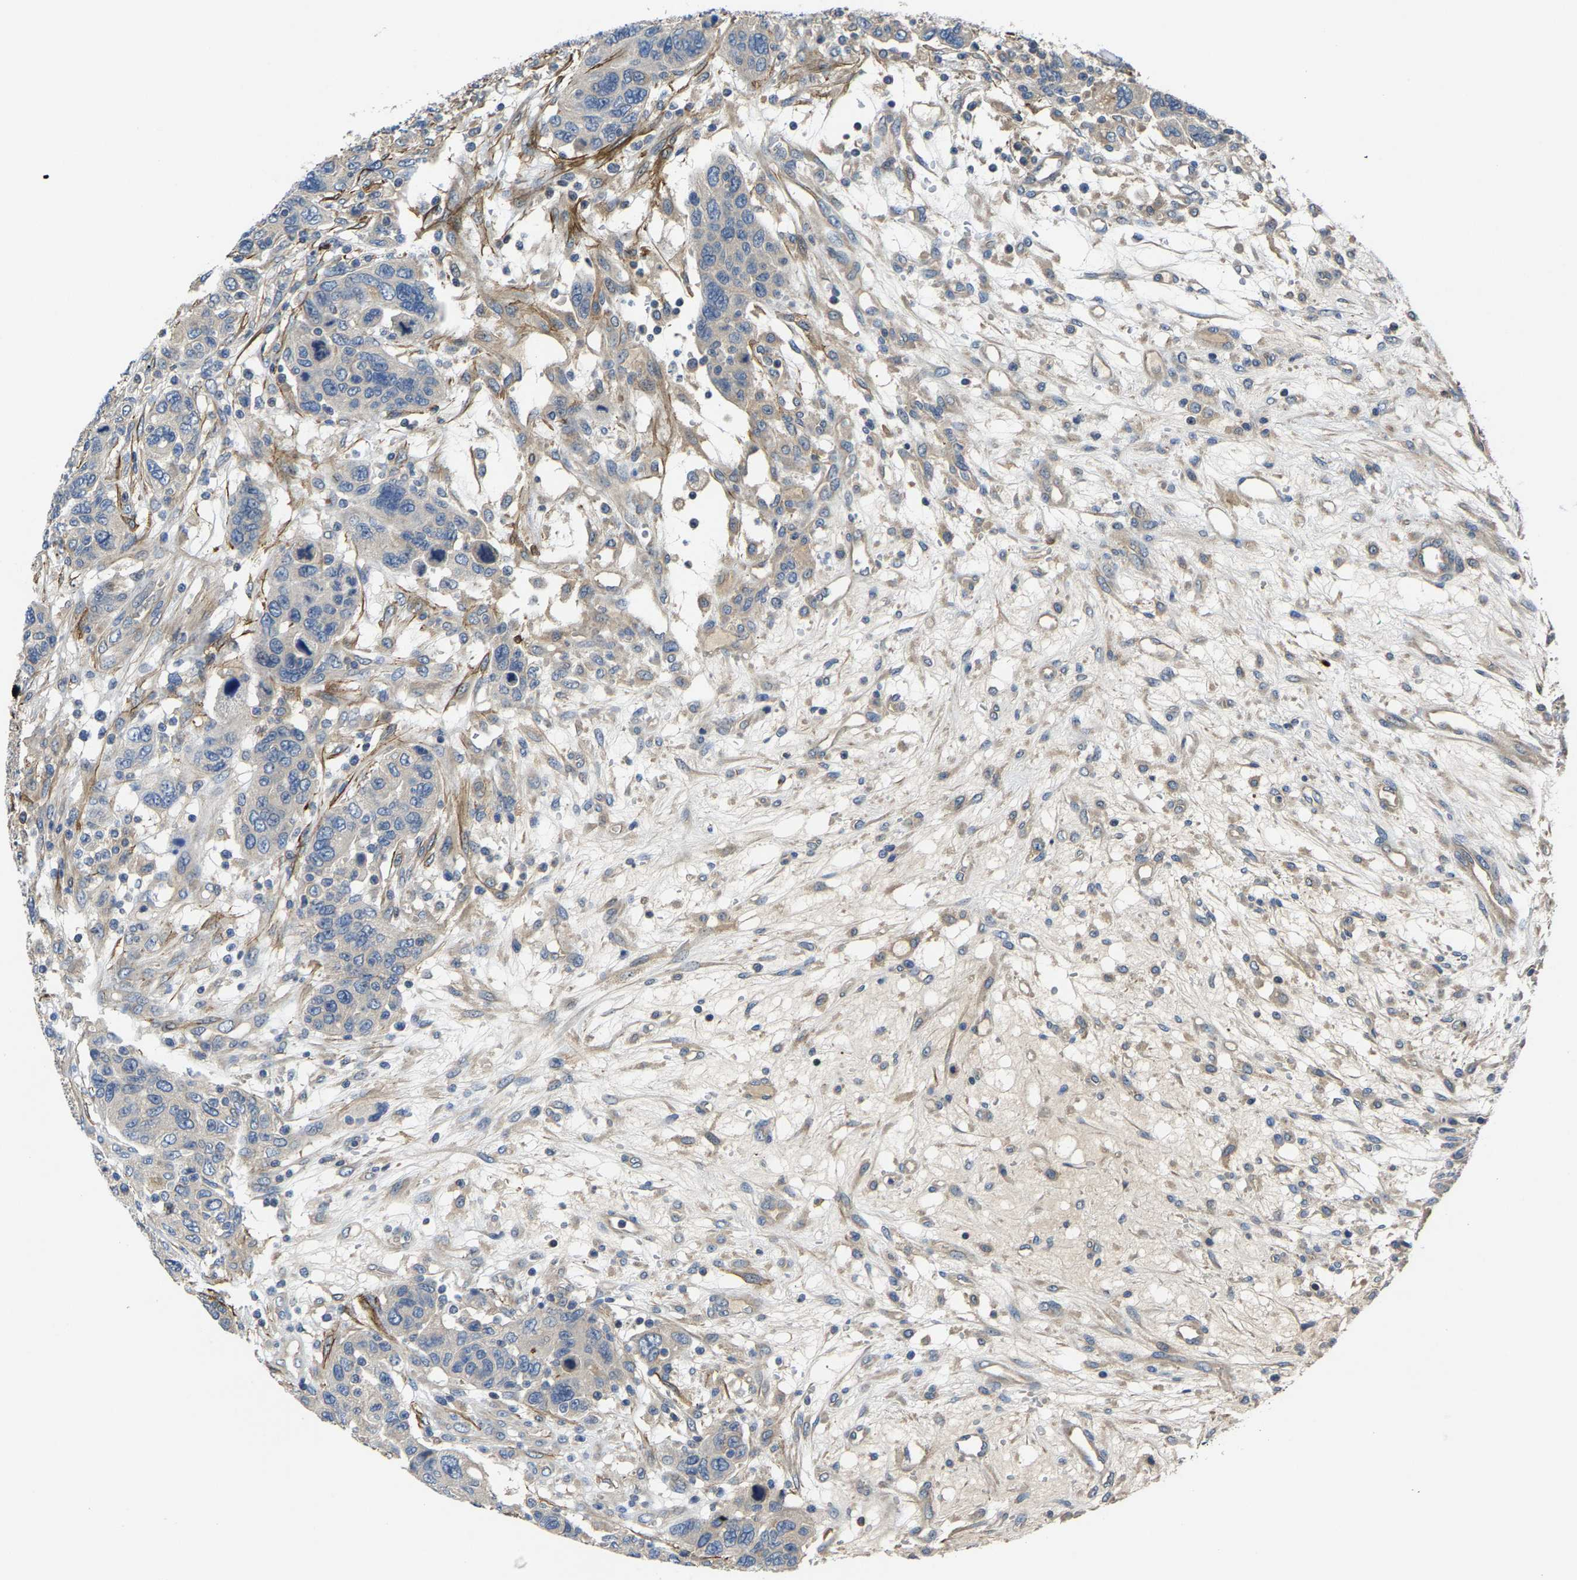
{"staining": {"intensity": "negative", "quantity": "none", "location": "none"}, "tissue": "breast cancer", "cell_type": "Tumor cells", "image_type": "cancer", "snomed": [{"axis": "morphology", "description": "Duct carcinoma"}, {"axis": "topography", "description": "Breast"}], "caption": "Tumor cells are negative for brown protein staining in breast intraductal carcinoma. (DAB immunohistochemistry with hematoxylin counter stain).", "gene": "AGBL3", "patient": {"sex": "female", "age": 37}}